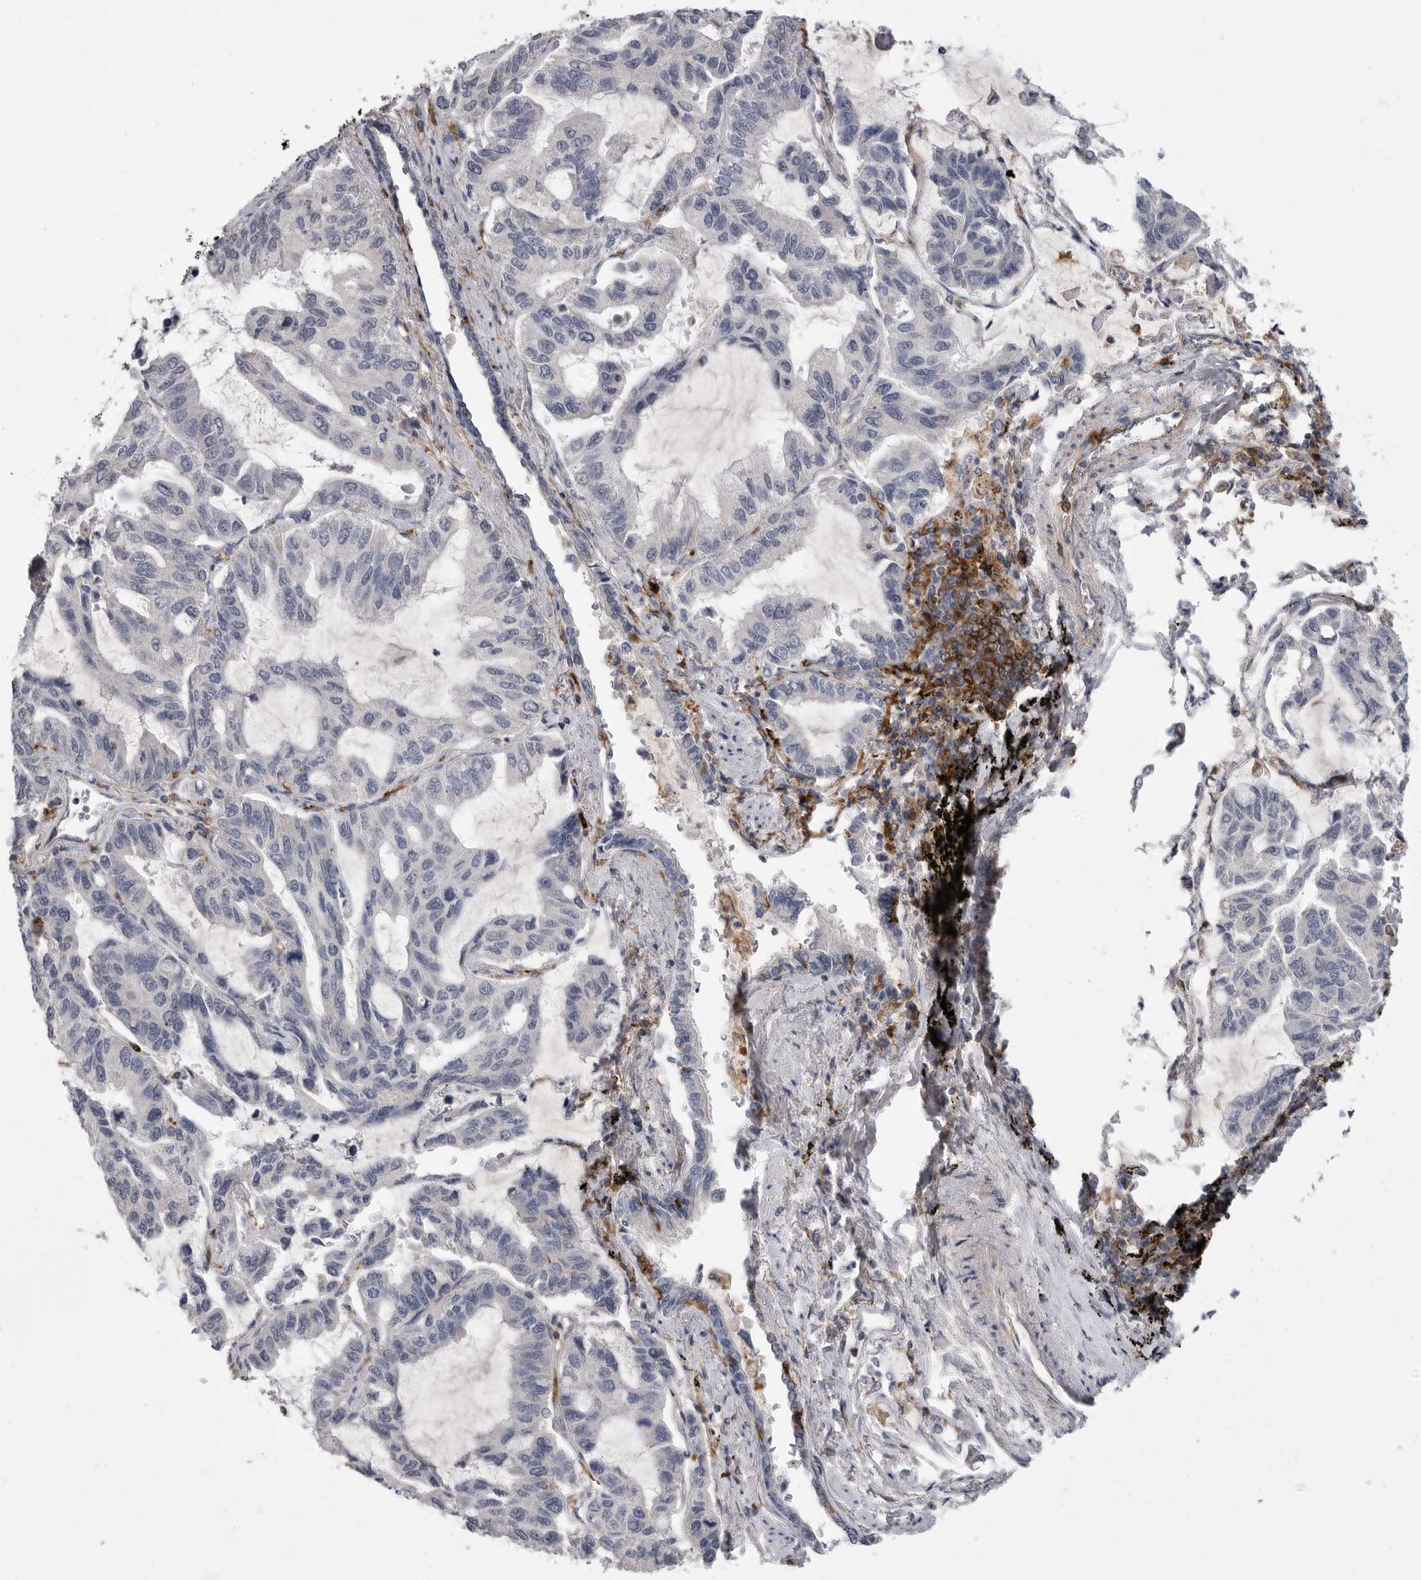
{"staining": {"intensity": "negative", "quantity": "none", "location": "none"}, "tissue": "lung cancer", "cell_type": "Tumor cells", "image_type": "cancer", "snomed": [{"axis": "morphology", "description": "Adenocarcinoma, NOS"}, {"axis": "topography", "description": "Lung"}], "caption": "IHC histopathology image of lung cancer (adenocarcinoma) stained for a protein (brown), which displays no staining in tumor cells.", "gene": "SIGLEC10", "patient": {"sex": "male", "age": 64}}